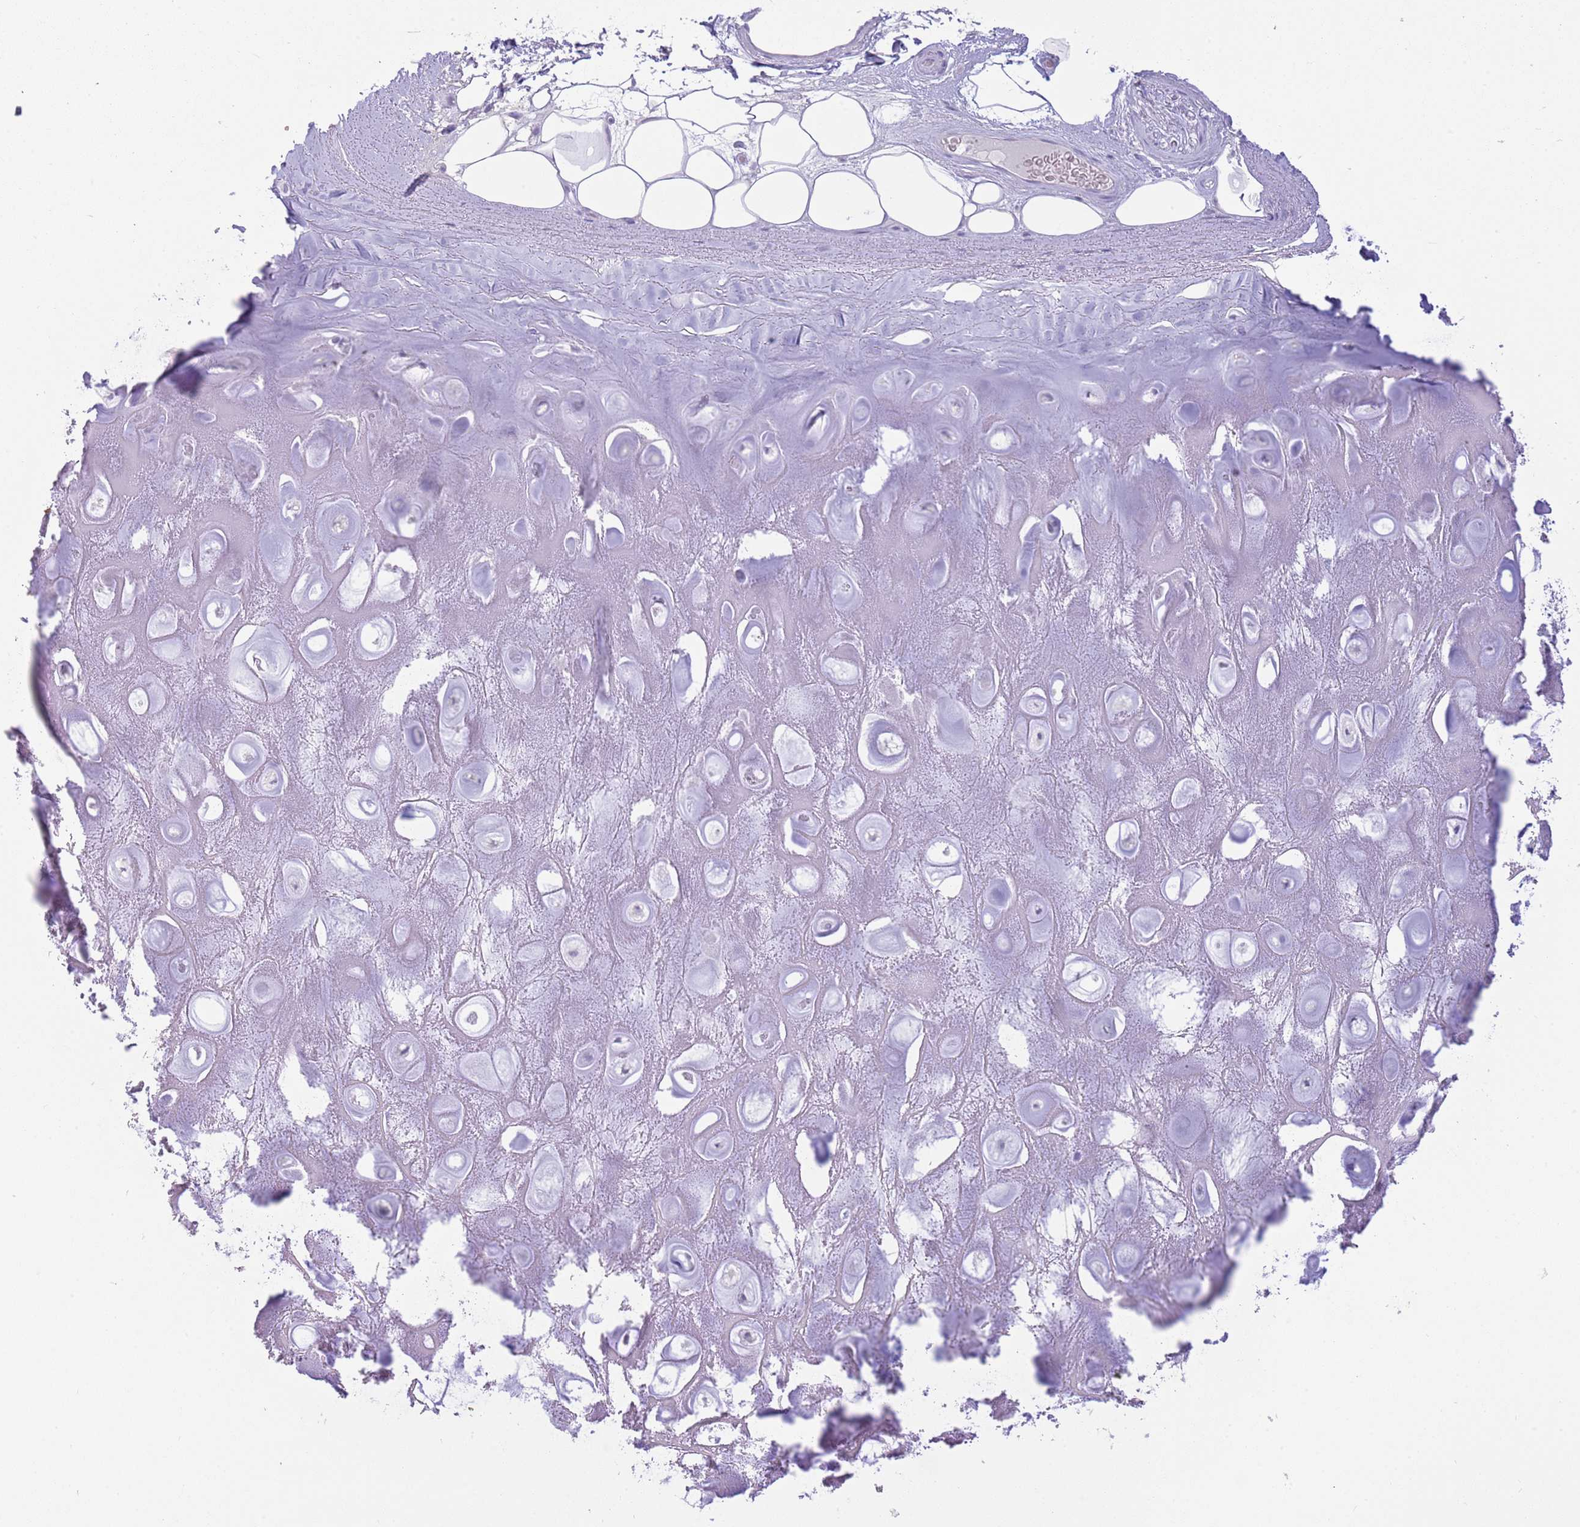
{"staining": {"intensity": "negative", "quantity": "none", "location": "none"}, "tissue": "adipose tissue", "cell_type": "Adipocytes", "image_type": "normal", "snomed": [{"axis": "morphology", "description": "Normal tissue, NOS"}, {"axis": "topography", "description": "Cartilage tissue"}], "caption": "DAB immunohistochemical staining of unremarkable human adipose tissue displays no significant expression in adipocytes.", "gene": "ACR", "patient": {"sex": "male", "age": 81}}